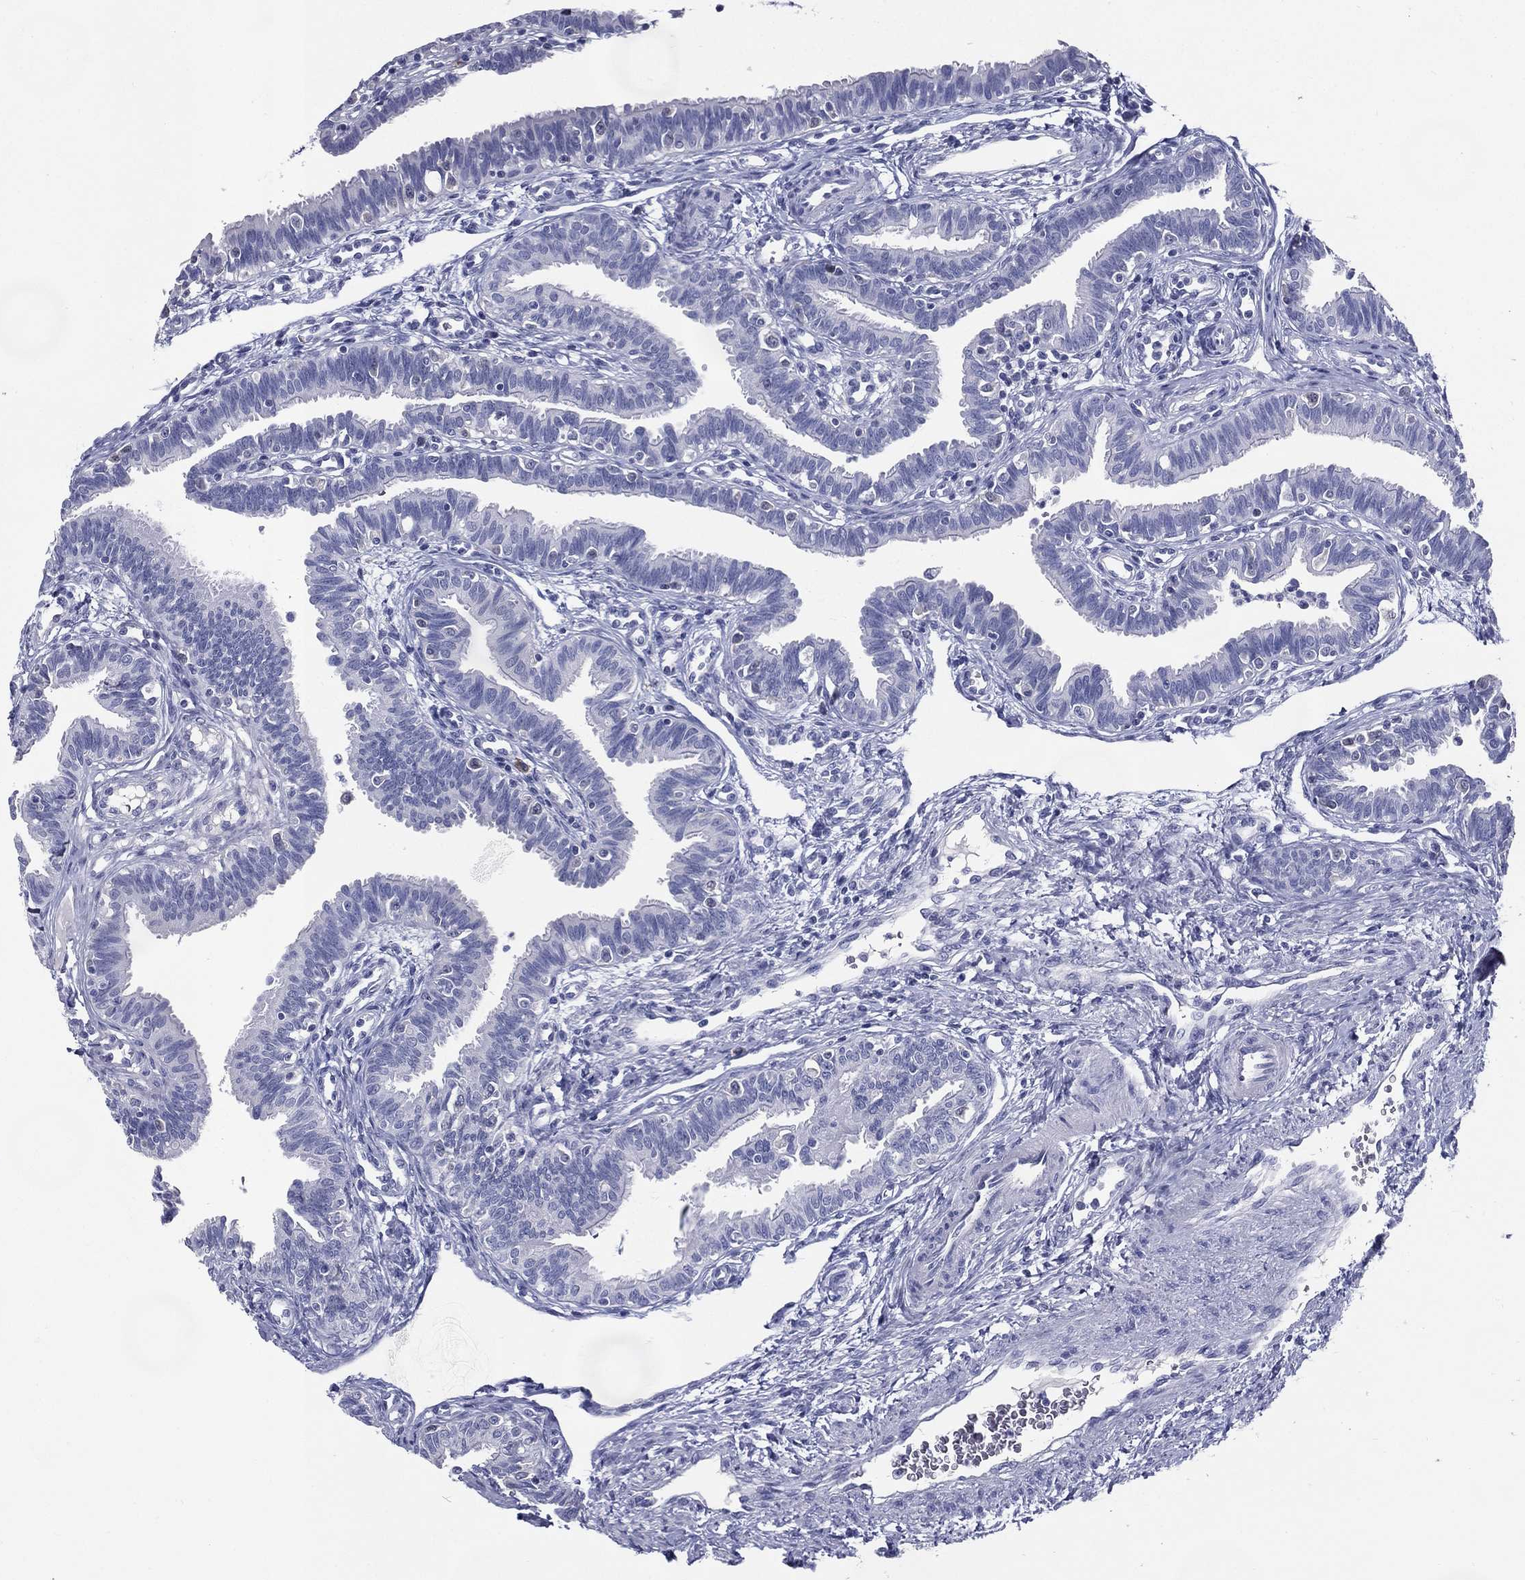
{"staining": {"intensity": "negative", "quantity": "none", "location": "none"}, "tissue": "fallopian tube", "cell_type": "Glandular cells", "image_type": "normal", "snomed": [{"axis": "morphology", "description": "Normal tissue, NOS"}, {"axis": "topography", "description": "Fallopian tube"}], "caption": "This is an IHC image of benign human fallopian tube. There is no expression in glandular cells.", "gene": "KIF2C", "patient": {"sex": "female", "age": 36}}